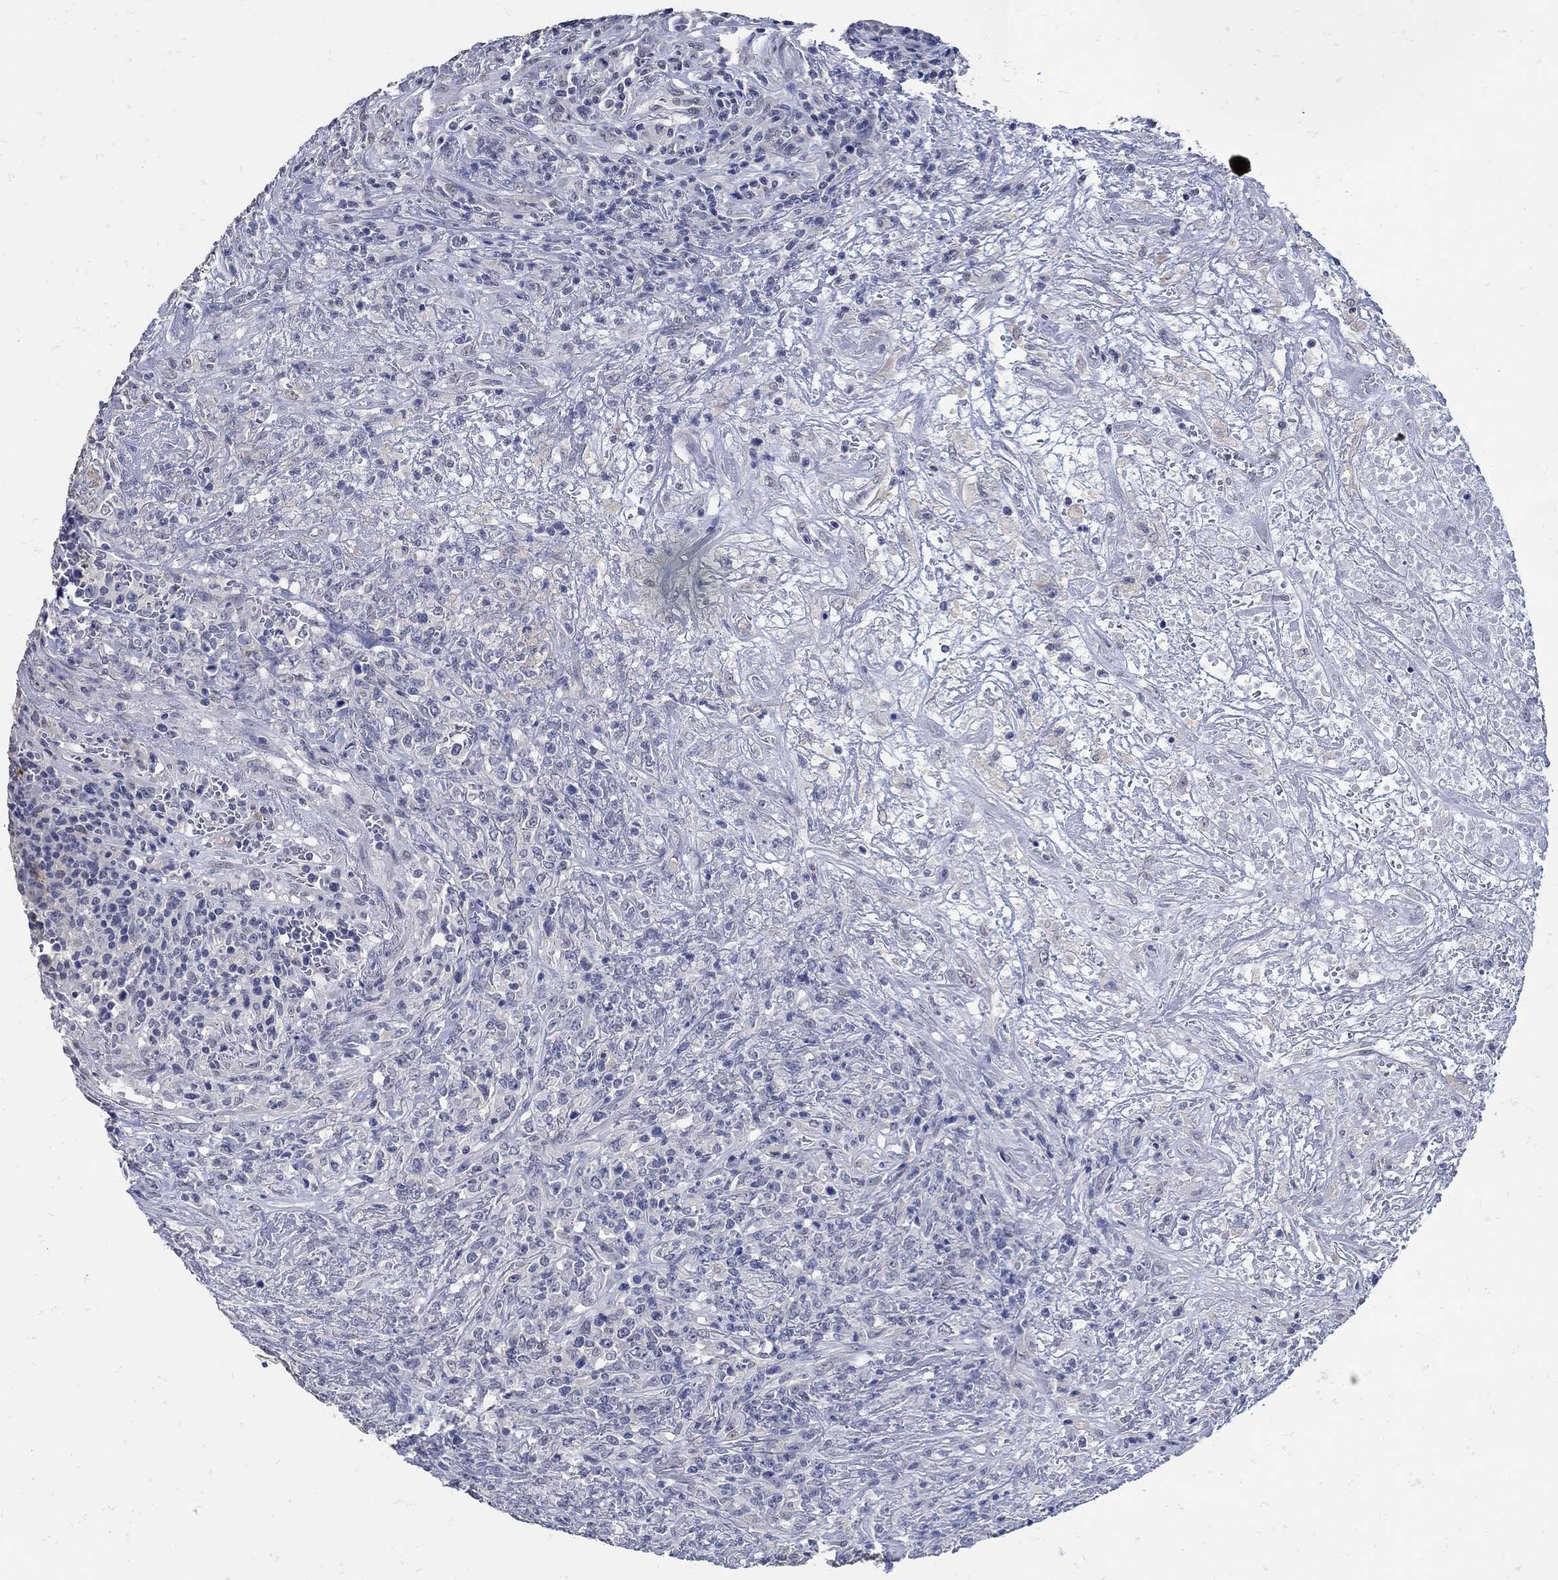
{"staining": {"intensity": "negative", "quantity": "none", "location": "none"}, "tissue": "lymphoma", "cell_type": "Tumor cells", "image_type": "cancer", "snomed": [{"axis": "morphology", "description": "Malignant lymphoma, non-Hodgkin's type, High grade"}, {"axis": "topography", "description": "Lung"}], "caption": "An image of human malignant lymphoma, non-Hodgkin's type (high-grade) is negative for staining in tumor cells.", "gene": "KCNN3", "patient": {"sex": "male", "age": 79}}